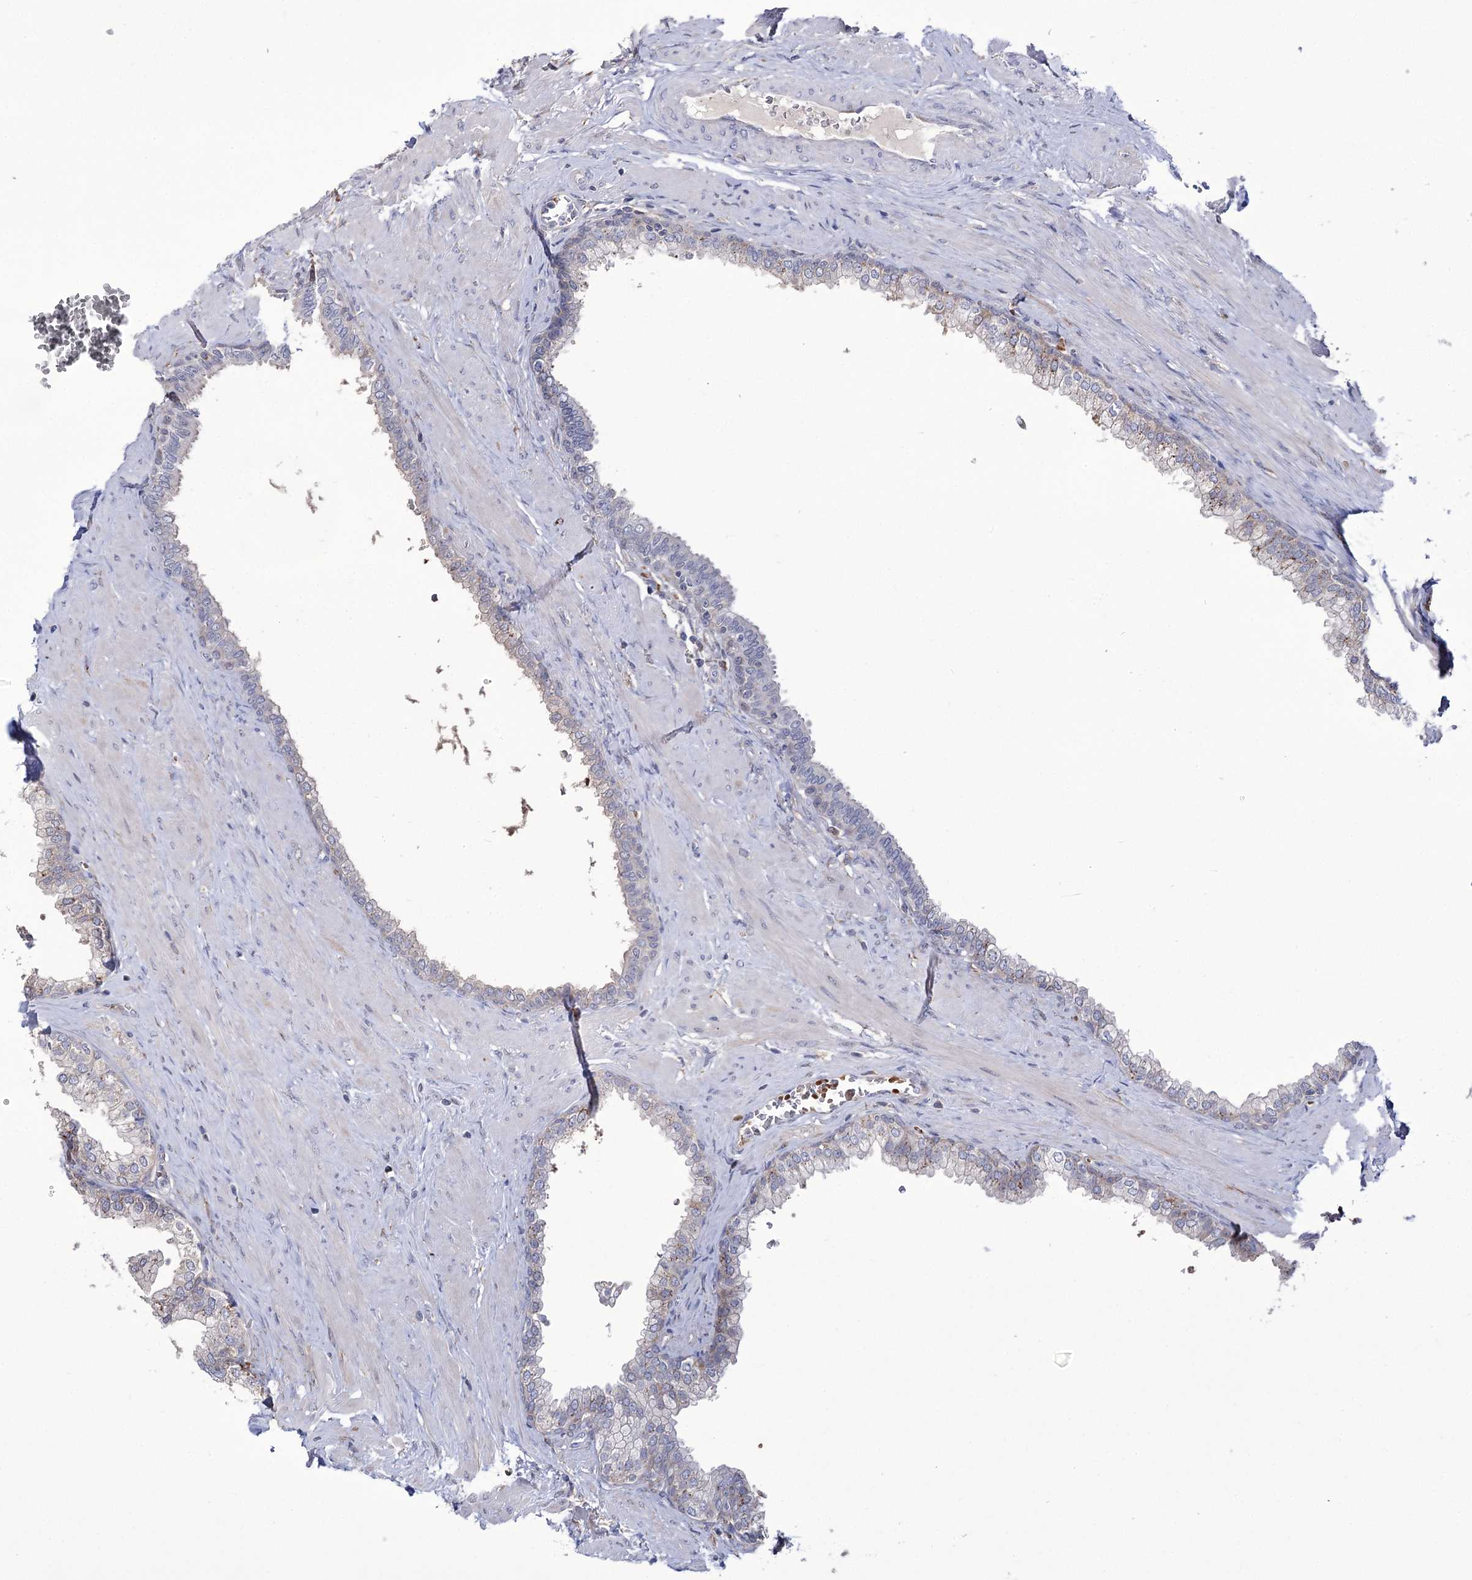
{"staining": {"intensity": "moderate", "quantity": "<25%", "location": "cytoplasmic/membranous"}, "tissue": "prostate", "cell_type": "Glandular cells", "image_type": "normal", "snomed": [{"axis": "morphology", "description": "Normal tissue, NOS"}, {"axis": "morphology", "description": "Urothelial carcinoma, Low grade"}, {"axis": "topography", "description": "Urinary bladder"}, {"axis": "topography", "description": "Prostate"}], "caption": "Benign prostate reveals moderate cytoplasmic/membranous expression in approximately <25% of glandular cells.", "gene": "ZNF622", "patient": {"sex": "male", "age": 60}}